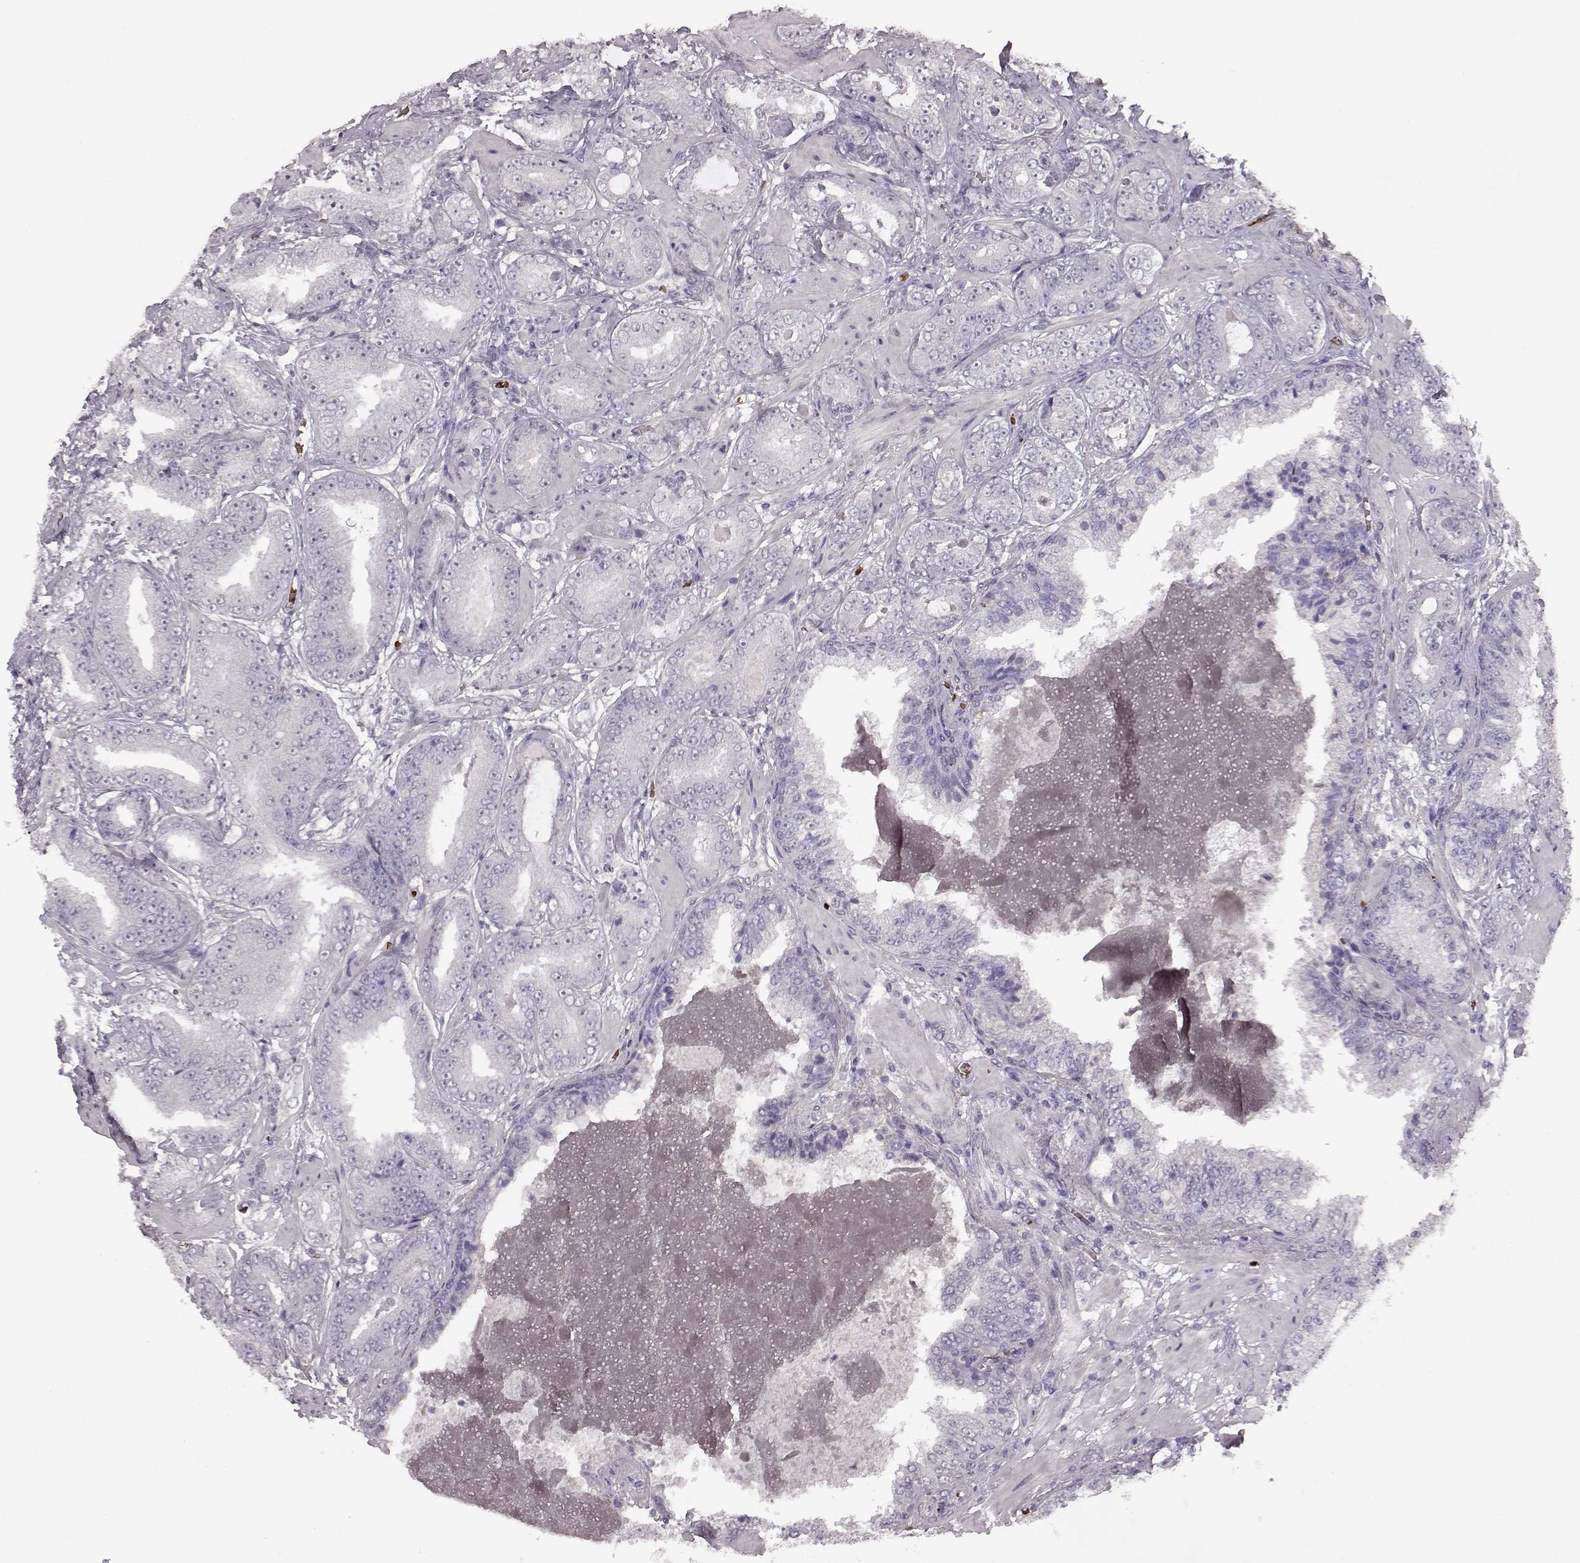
{"staining": {"intensity": "negative", "quantity": "none", "location": "none"}, "tissue": "prostate cancer", "cell_type": "Tumor cells", "image_type": "cancer", "snomed": [{"axis": "morphology", "description": "Adenocarcinoma, Low grade"}, {"axis": "topography", "description": "Prostate"}], "caption": "A photomicrograph of prostate cancer stained for a protein displays no brown staining in tumor cells.", "gene": "PROP1", "patient": {"sex": "male", "age": 60}}